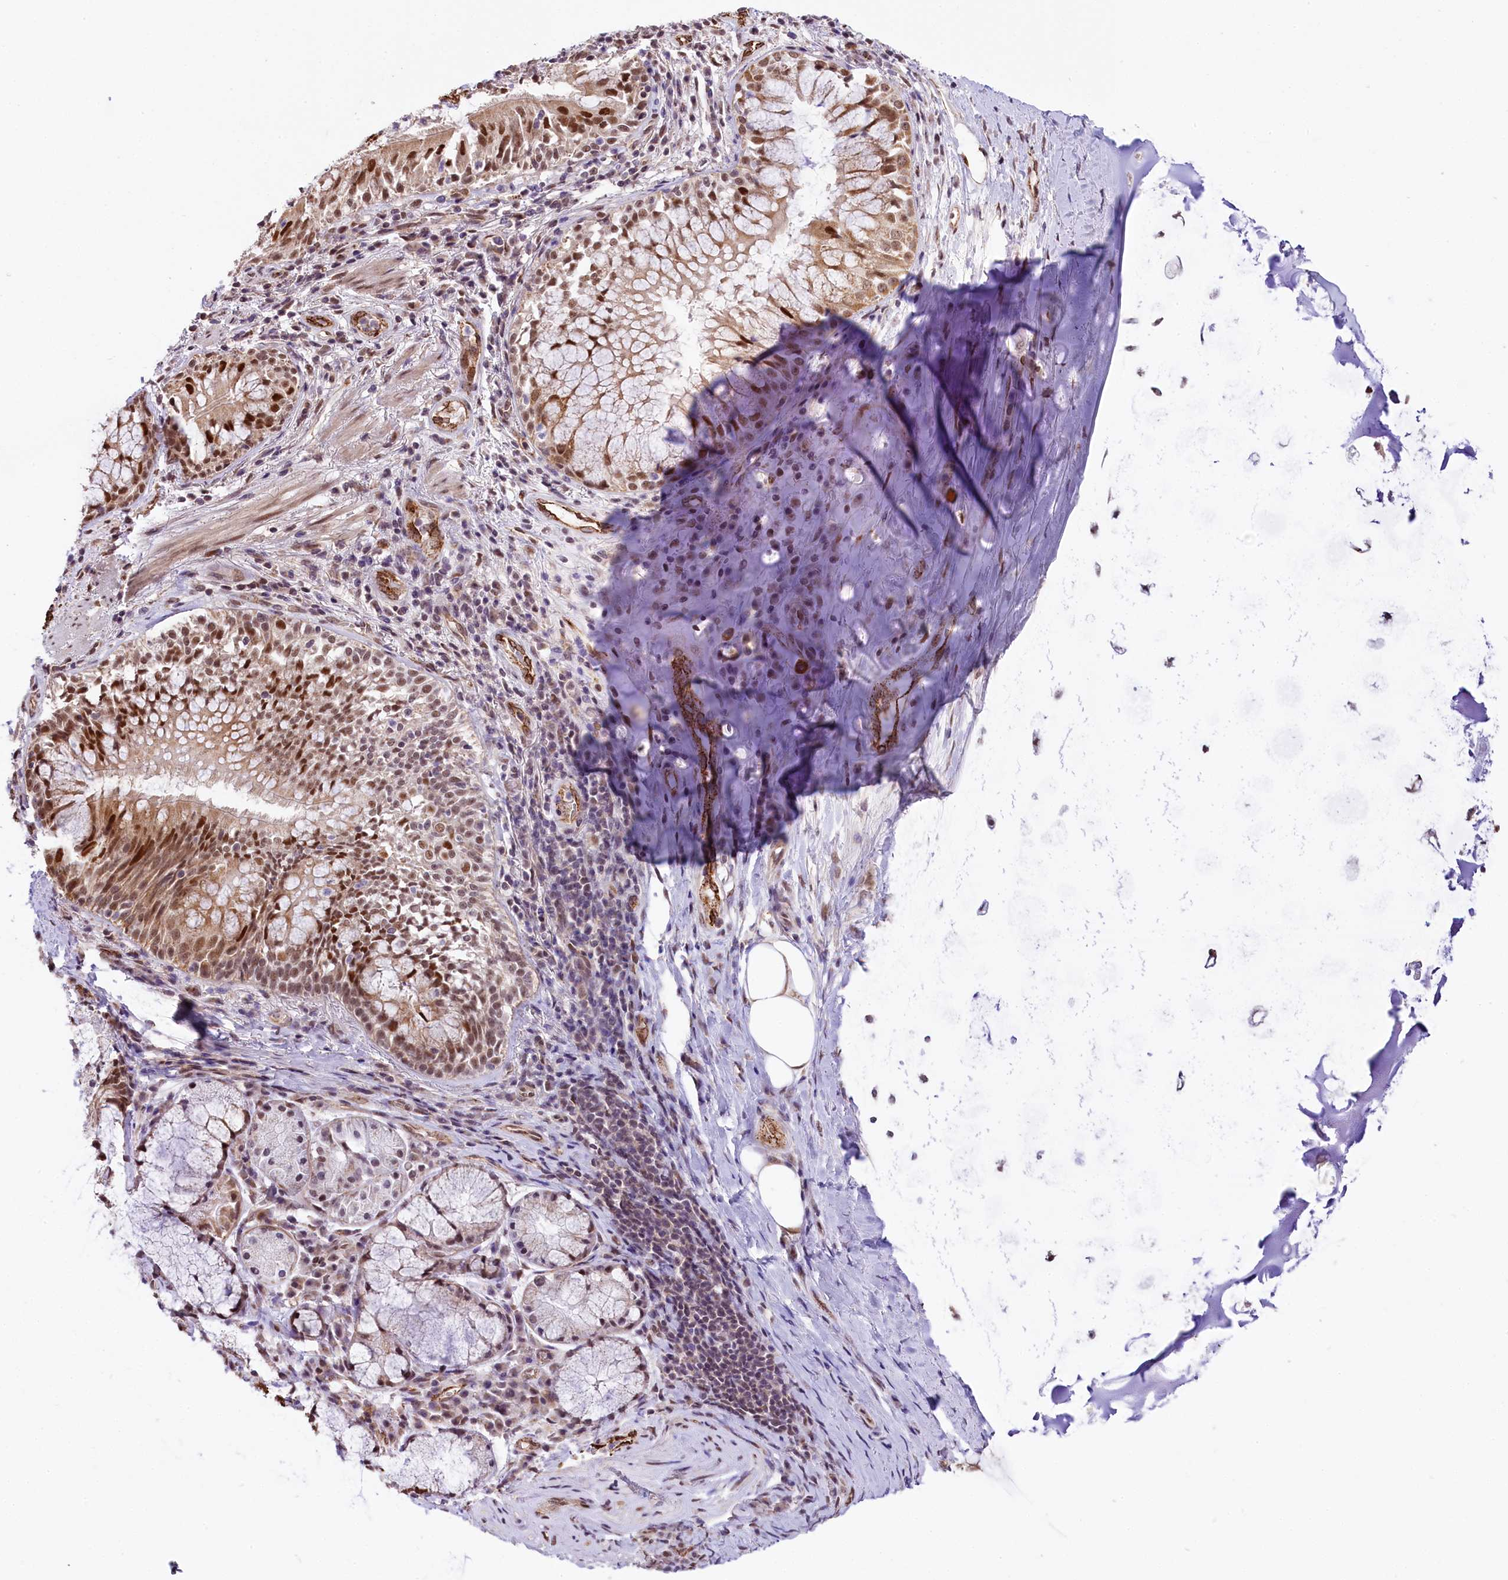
{"staining": {"intensity": "moderate", "quantity": ">75%", "location": "cytoplasmic/membranous,nuclear"}, "tissue": "adipose tissue", "cell_type": "Adipocytes", "image_type": "normal", "snomed": [{"axis": "morphology", "description": "Normal tissue, NOS"}, {"axis": "morphology", "description": "Squamous cell carcinoma, NOS"}, {"axis": "topography", "description": "Bronchus"}, {"axis": "topography", "description": "Lung"}], "caption": "A brown stain labels moderate cytoplasmic/membranous,nuclear staining of a protein in adipocytes of benign adipose tissue.", "gene": "MRPL54", "patient": {"sex": "male", "age": 64}}